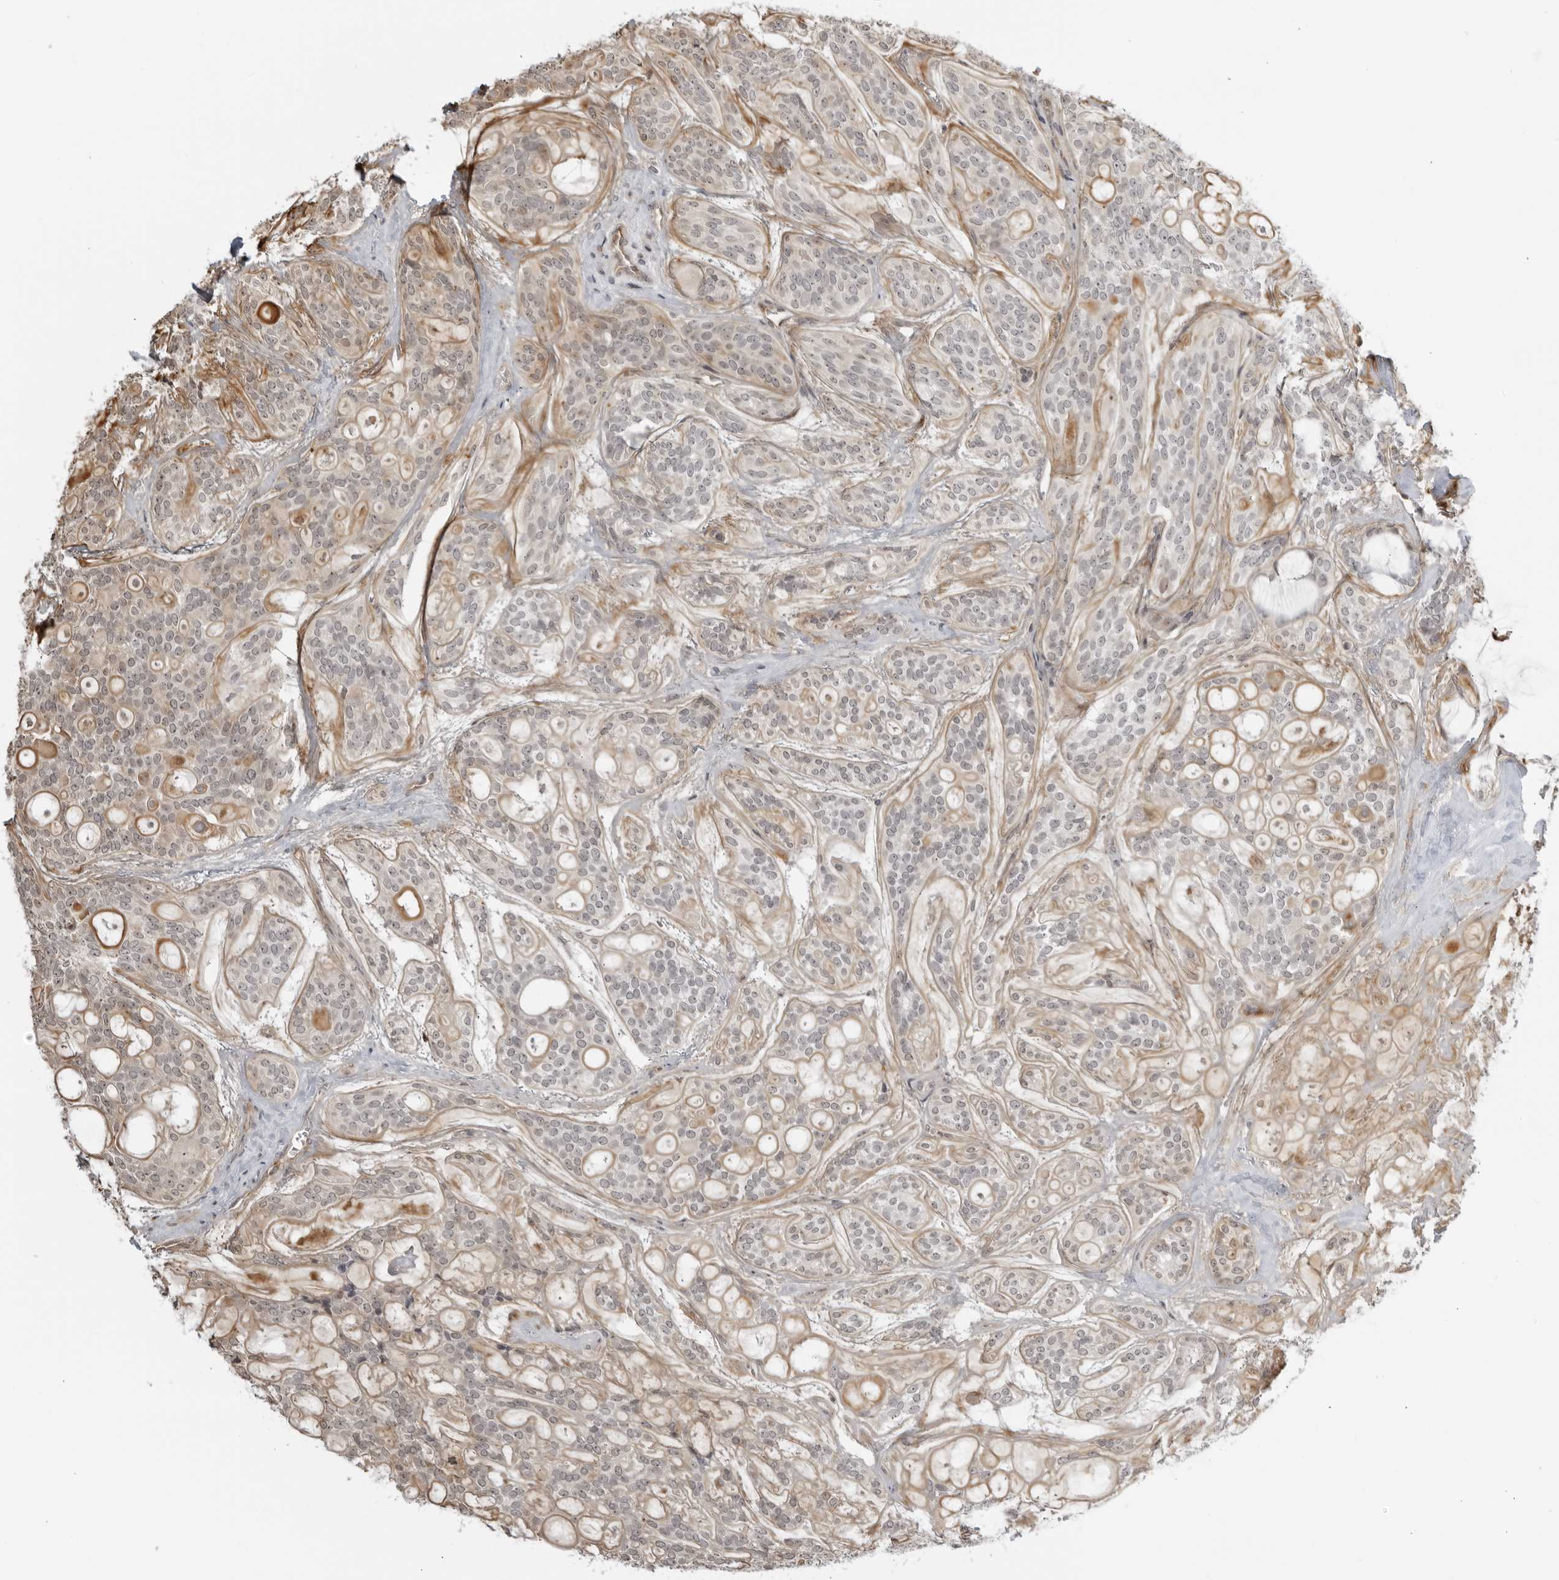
{"staining": {"intensity": "weak", "quantity": "<25%", "location": "cytoplasmic/membranous,nuclear"}, "tissue": "head and neck cancer", "cell_type": "Tumor cells", "image_type": "cancer", "snomed": [{"axis": "morphology", "description": "Adenocarcinoma, NOS"}, {"axis": "topography", "description": "Head-Neck"}], "caption": "Human head and neck adenocarcinoma stained for a protein using immunohistochemistry (IHC) exhibits no expression in tumor cells.", "gene": "TCF21", "patient": {"sex": "male", "age": 66}}